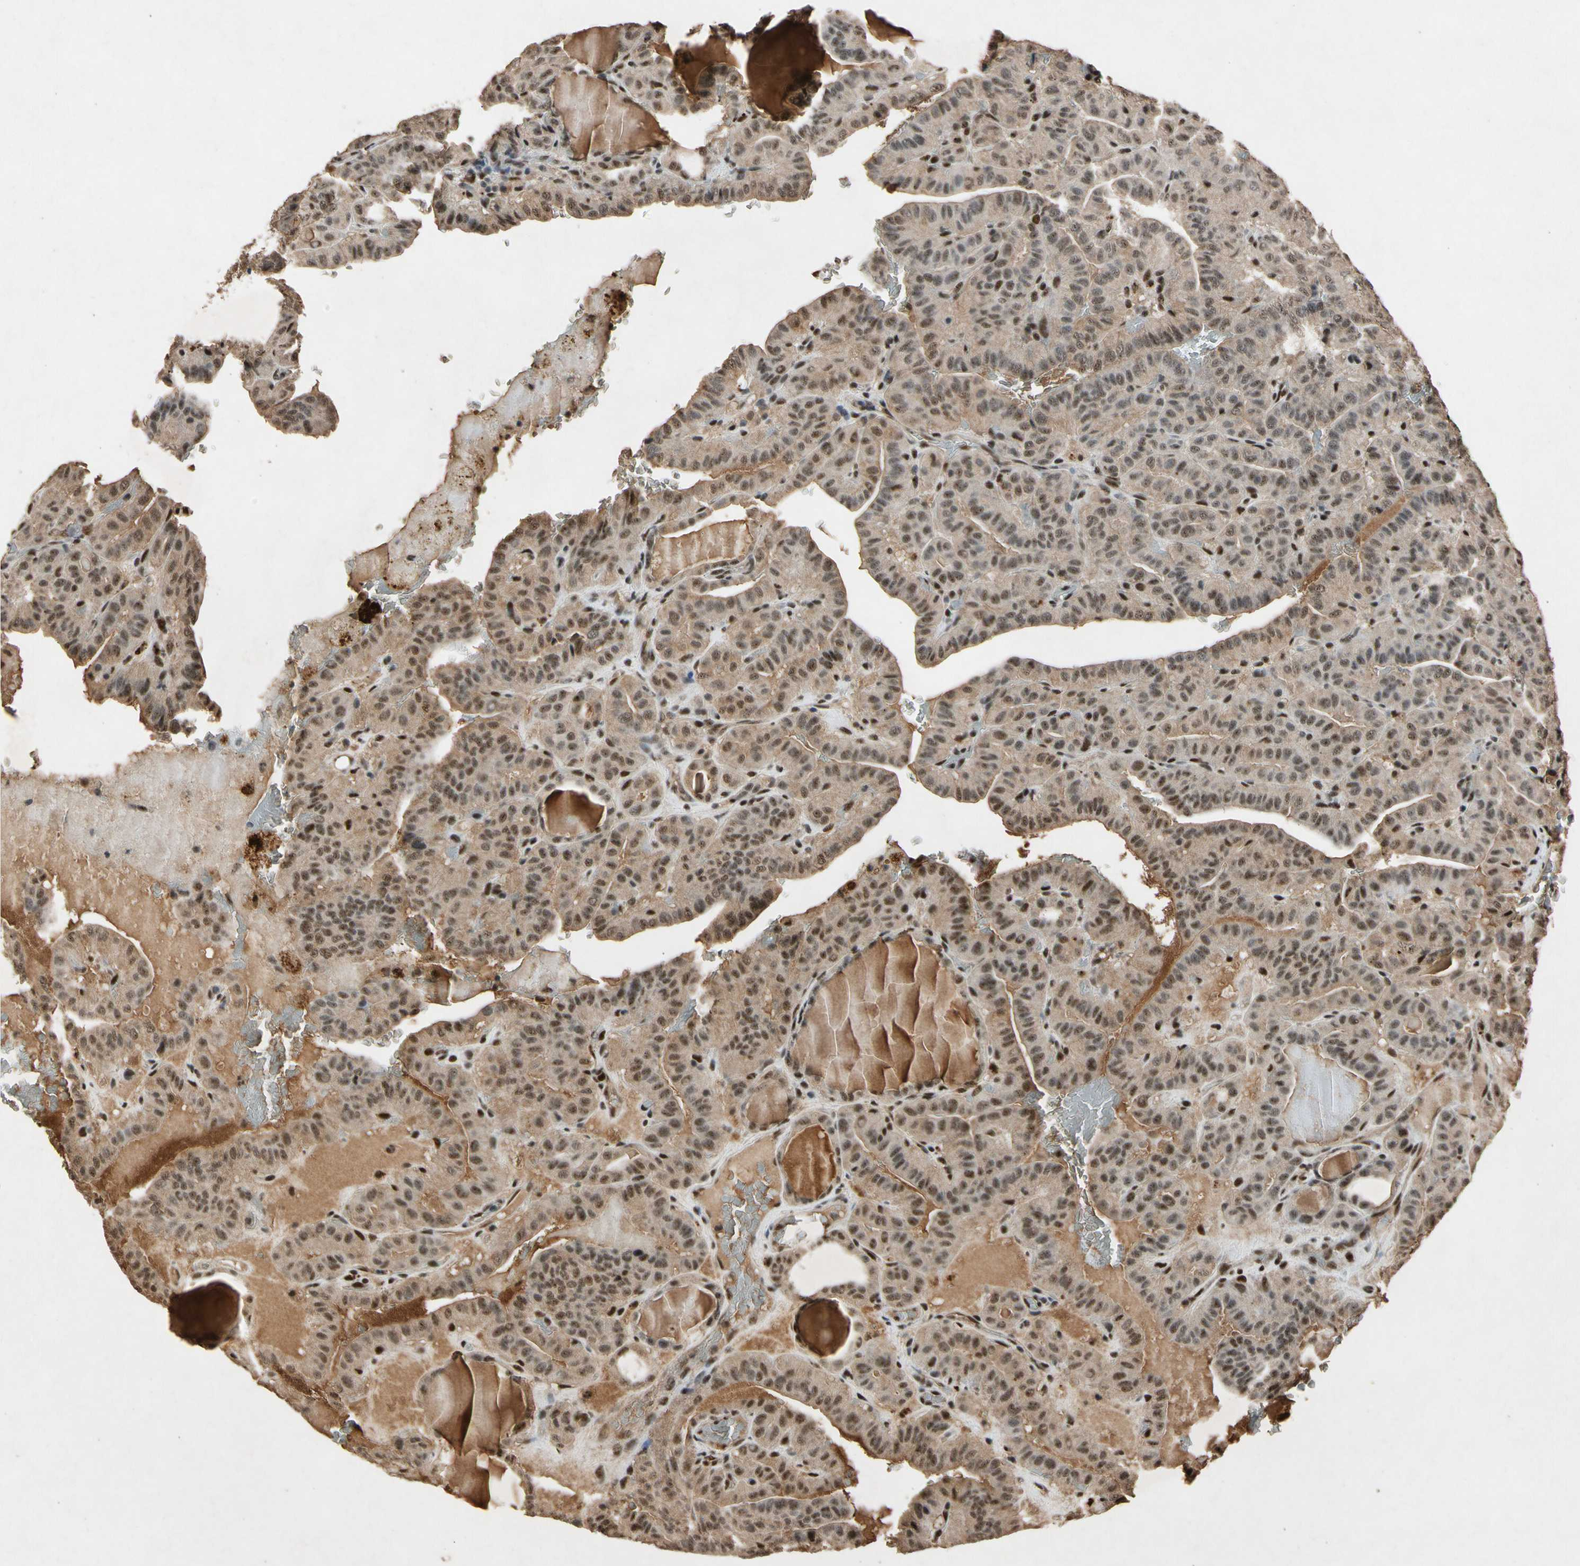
{"staining": {"intensity": "moderate", "quantity": ">75%", "location": "cytoplasmic/membranous,nuclear"}, "tissue": "thyroid cancer", "cell_type": "Tumor cells", "image_type": "cancer", "snomed": [{"axis": "morphology", "description": "Papillary adenocarcinoma, NOS"}, {"axis": "topography", "description": "Thyroid gland"}], "caption": "A medium amount of moderate cytoplasmic/membranous and nuclear positivity is seen in about >75% of tumor cells in papillary adenocarcinoma (thyroid) tissue.", "gene": "PML", "patient": {"sex": "male", "age": 77}}